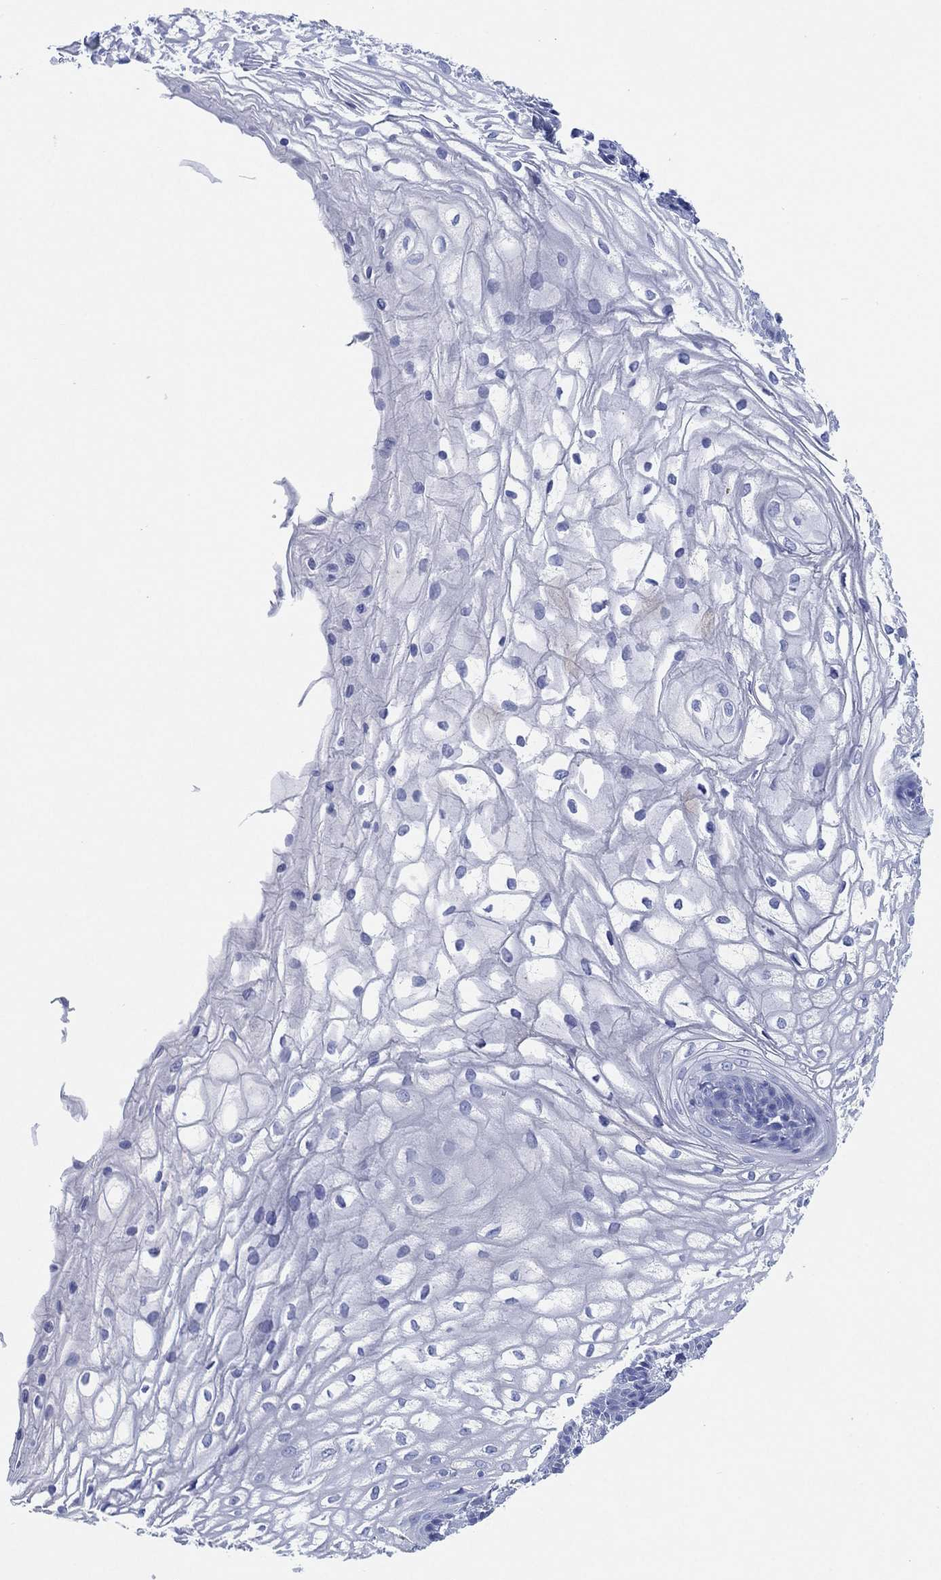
{"staining": {"intensity": "negative", "quantity": "none", "location": "none"}, "tissue": "vagina", "cell_type": "Squamous epithelial cells", "image_type": "normal", "snomed": [{"axis": "morphology", "description": "Normal tissue, NOS"}, {"axis": "topography", "description": "Vagina"}], "caption": "DAB (3,3'-diaminobenzidine) immunohistochemical staining of benign vagina demonstrates no significant staining in squamous epithelial cells.", "gene": "SLC9C2", "patient": {"sex": "female", "age": 34}}